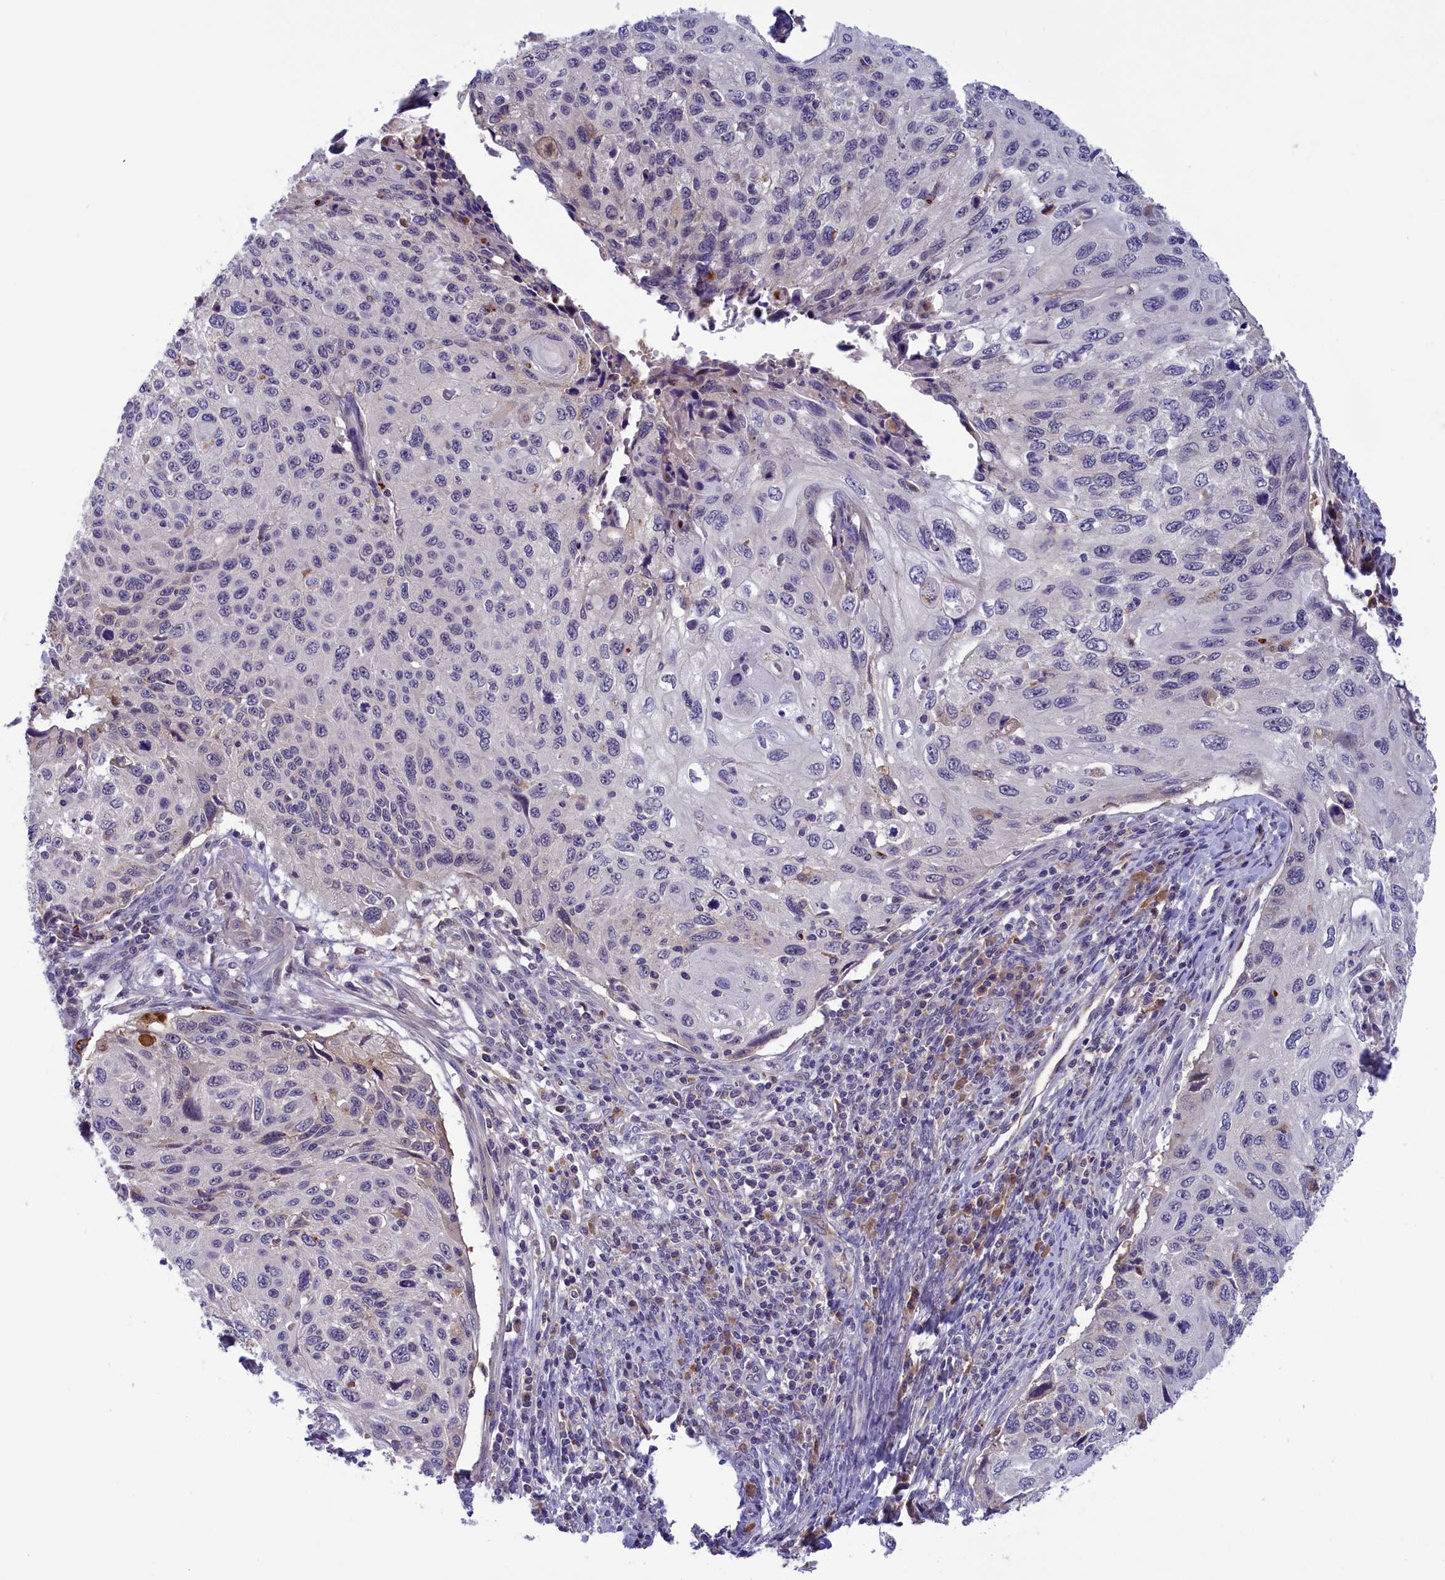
{"staining": {"intensity": "negative", "quantity": "none", "location": "none"}, "tissue": "cervical cancer", "cell_type": "Tumor cells", "image_type": "cancer", "snomed": [{"axis": "morphology", "description": "Squamous cell carcinoma, NOS"}, {"axis": "topography", "description": "Cervix"}], "caption": "Tumor cells are negative for protein expression in human squamous cell carcinoma (cervical).", "gene": "STYX", "patient": {"sex": "female", "age": 70}}